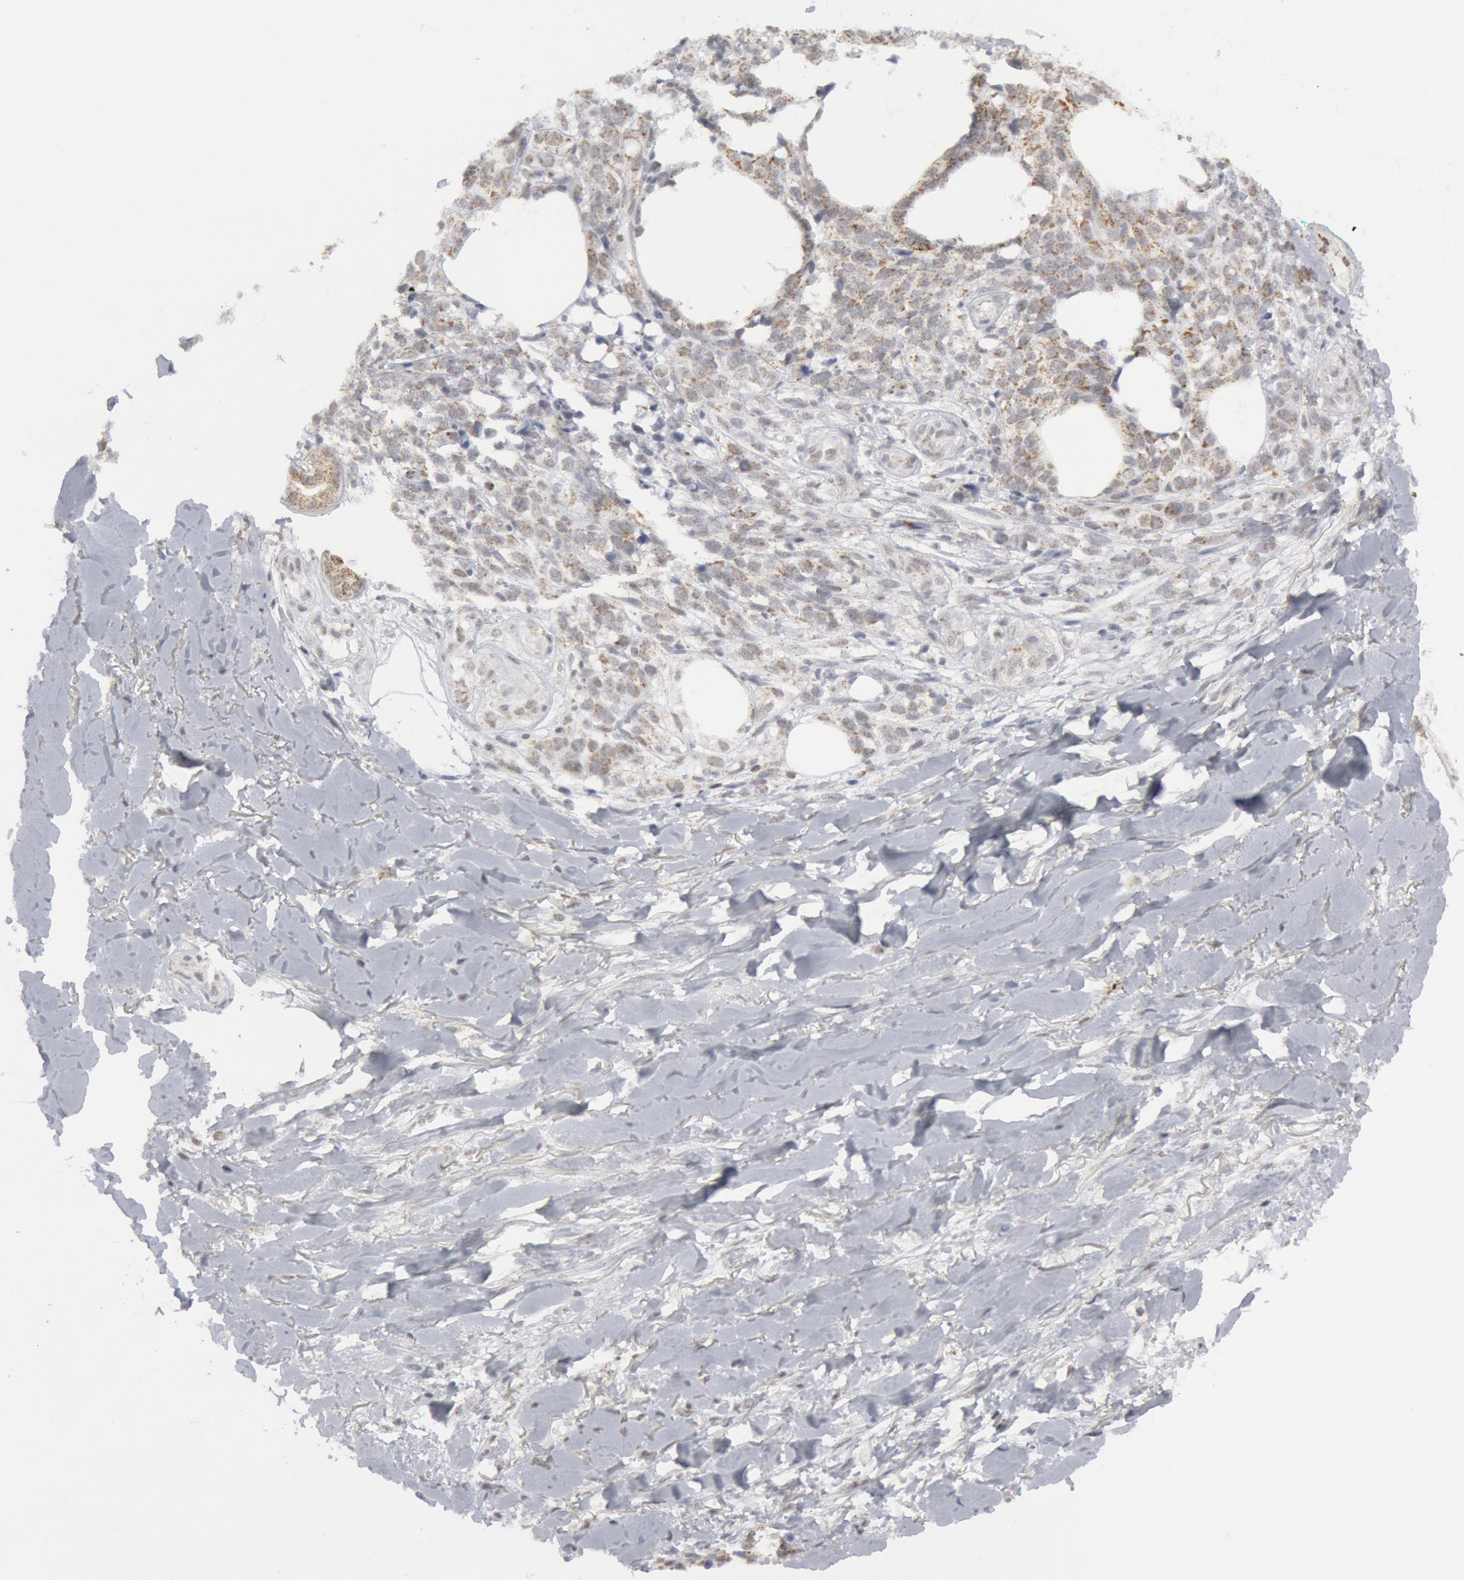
{"staining": {"intensity": "weak", "quantity": "25%-75%", "location": "cytoplasmic/membranous"}, "tissue": "melanoma", "cell_type": "Tumor cells", "image_type": "cancer", "snomed": [{"axis": "morphology", "description": "Malignant melanoma, NOS"}, {"axis": "topography", "description": "Skin"}], "caption": "Protein expression analysis of human melanoma reveals weak cytoplasmic/membranous positivity in approximately 25%-75% of tumor cells.", "gene": "CASP9", "patient": {"sex": "female", "age": 85}}